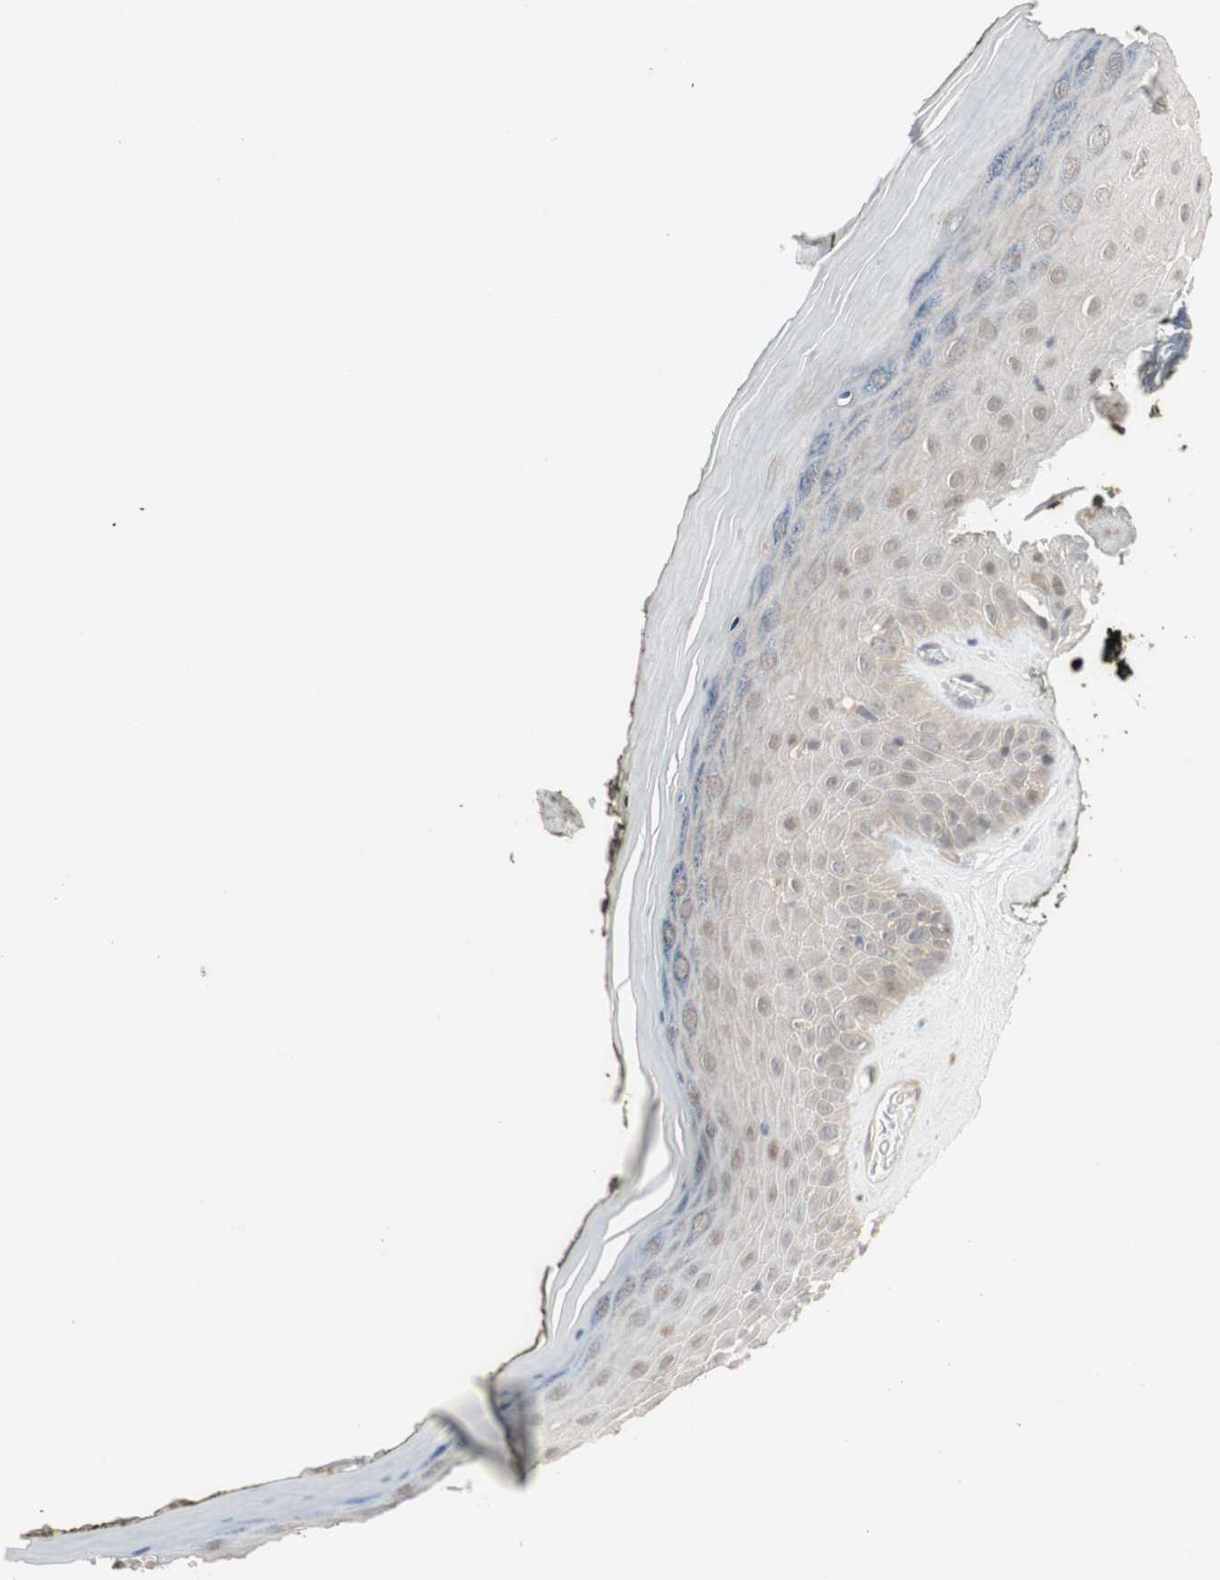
{"staining": {"intensity": "moderate", "quantity": "<25%", "location": "nuclear"}, "tissue": "skin", "cell_type": "Epidermal cells", "image_type": "normal", "snomed": [{"axis": "morphology", "description": "Normal tissue, NOS"}, {"axis": "morphology", "description": "Inflammation, NOS"}, {"axis": "topography", "description": "Vulva"}], "caption": "An image of human skin stained for a protein exhibits moderate nuclear brown staining in epidermal cells. The staining was performed using DAB to visualize the protein expression in brown, while the nuclei were stained in blue with hematoxylin (Magnification: 20x).", "gene": "SNX4", "patient": {"sex": "female", "age": 84}}